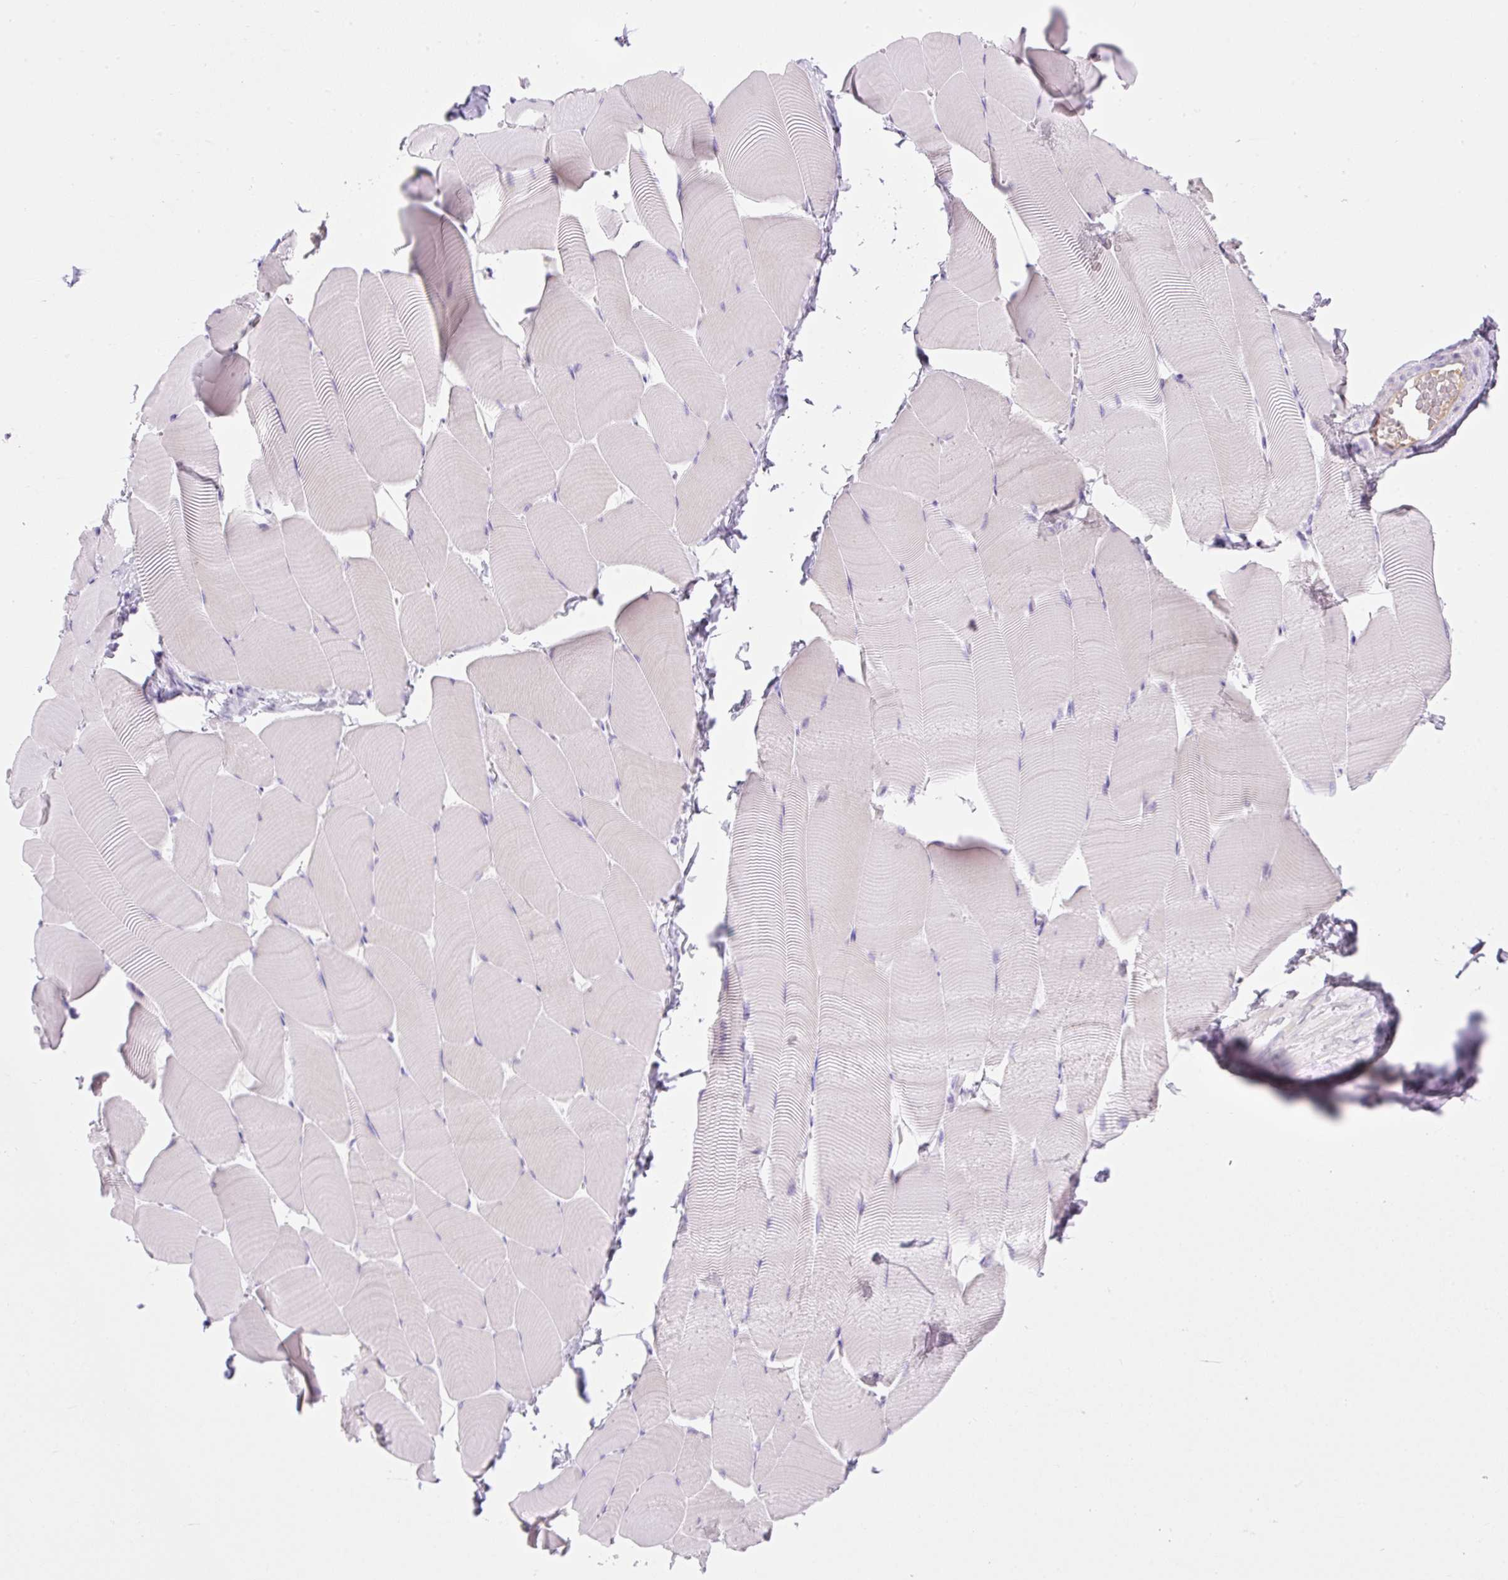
{"staining": {"intensity": "negative", "quantity": "none", "location": "none"}, "tissue": "skeletal muscle", "cell_type": "Myocytes", "image_type": "normal", "snomed": [{"axis": "morphology", "description": "Normal tissue, NOS"}, {"axis": "topography", "description": "Skeletal muscle"}], "caption": "The image shows no significant positivity in myocytes of skeletal muscle.", "gene": "ZNF121", "patient": {"sex": "male", "age": 25}}